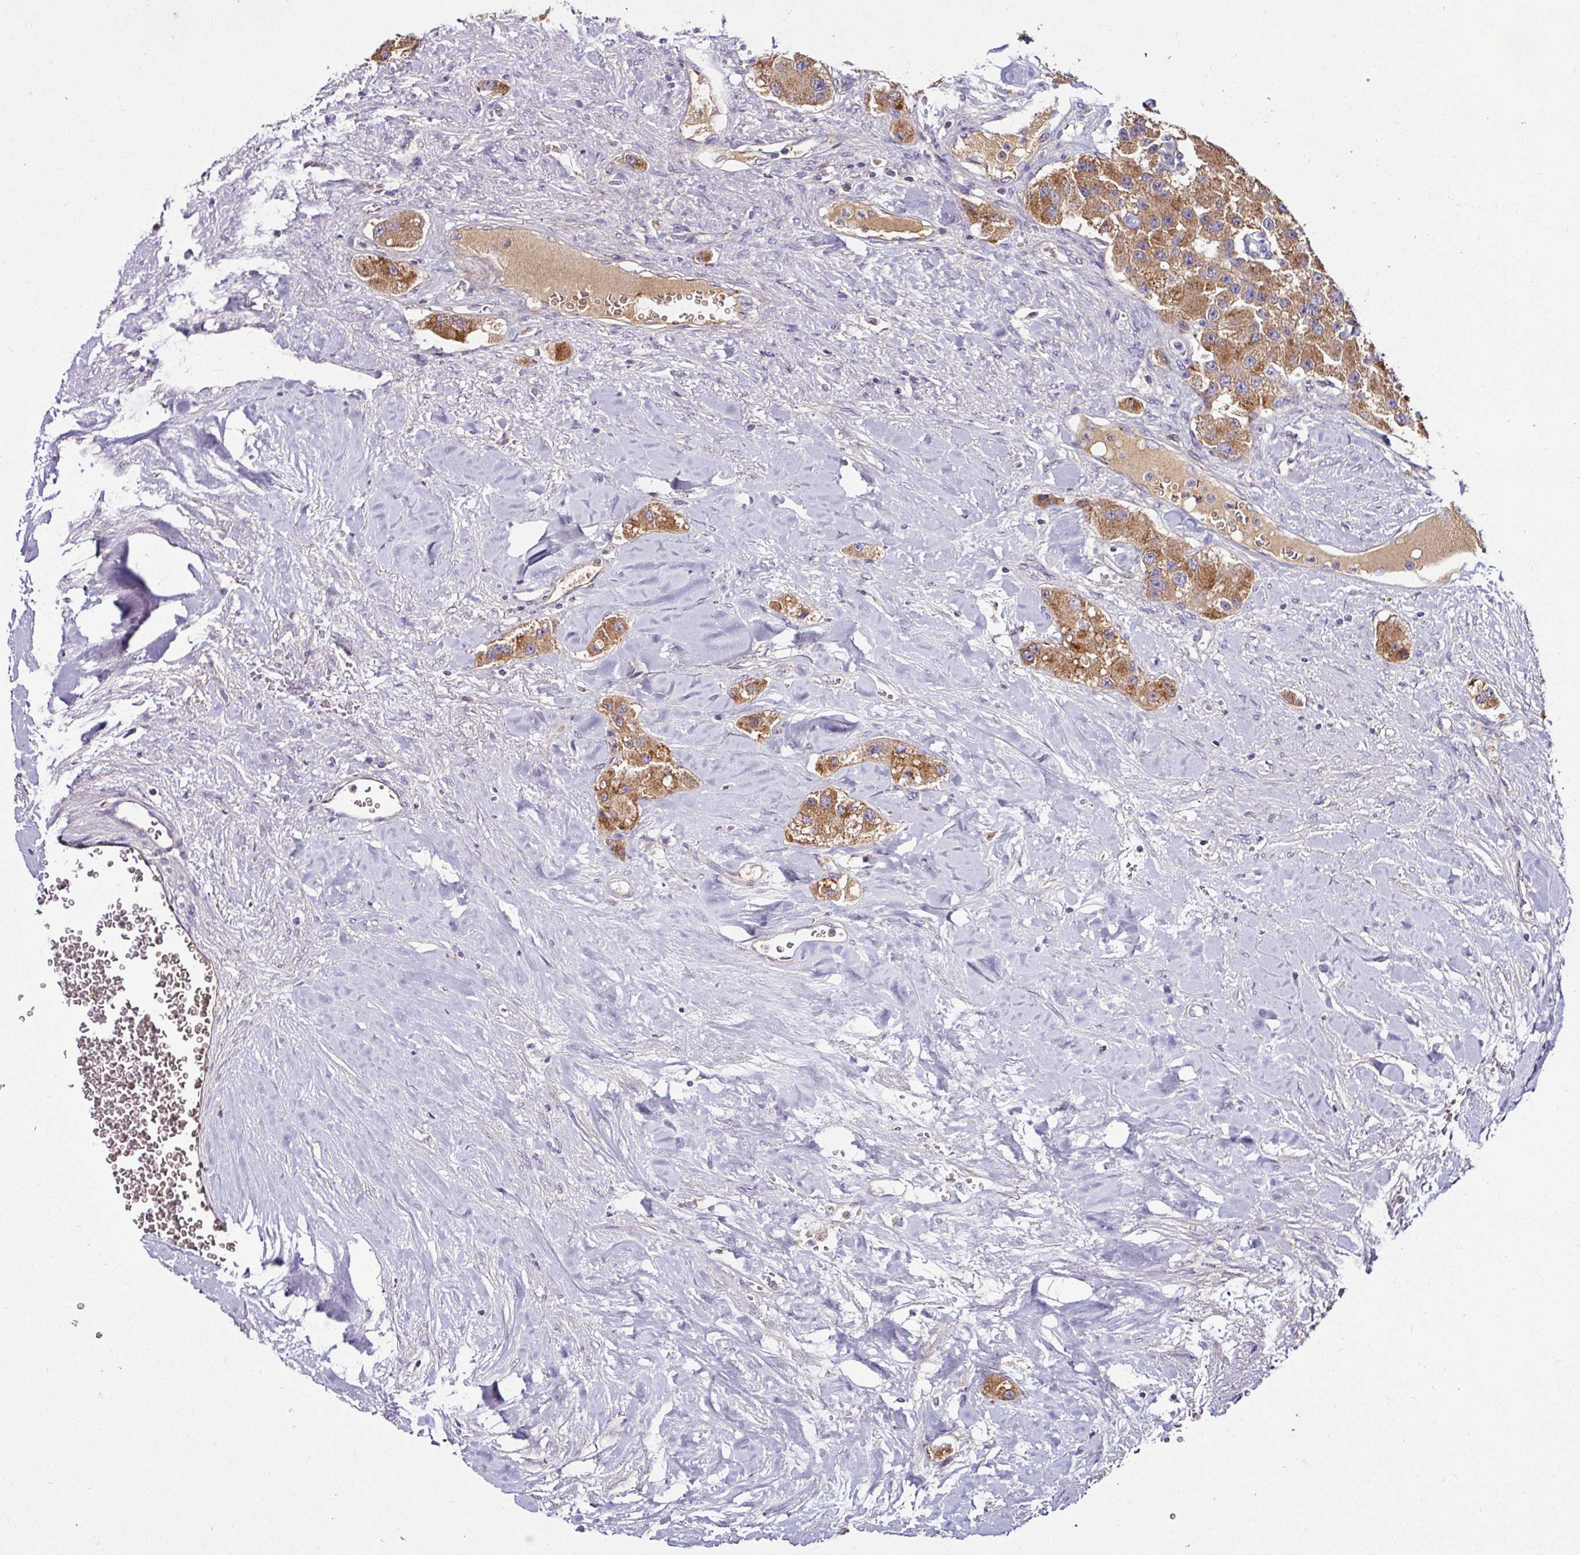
{"staining": {"intensity": "moderate", "quantity": ">75%", "location": "cytoplasmic/membranous"}, "tissue": "carcinoid", "cell_type": "Tumor cells", "image_type": "cancer", "snomed": [{"axis": "morphology", "description": "Carcinoid, malignant, NOS"}, {"axis": "topography", "description": "Pancreas"}], "caption": "Carcinoid tissue displays moderate cytoplasmic/membranous expression in about >75% of tumor cells, visualized by immunohistochemistry.", "gene": "CPD", "patient": {"sex": "male", "age": 41}}